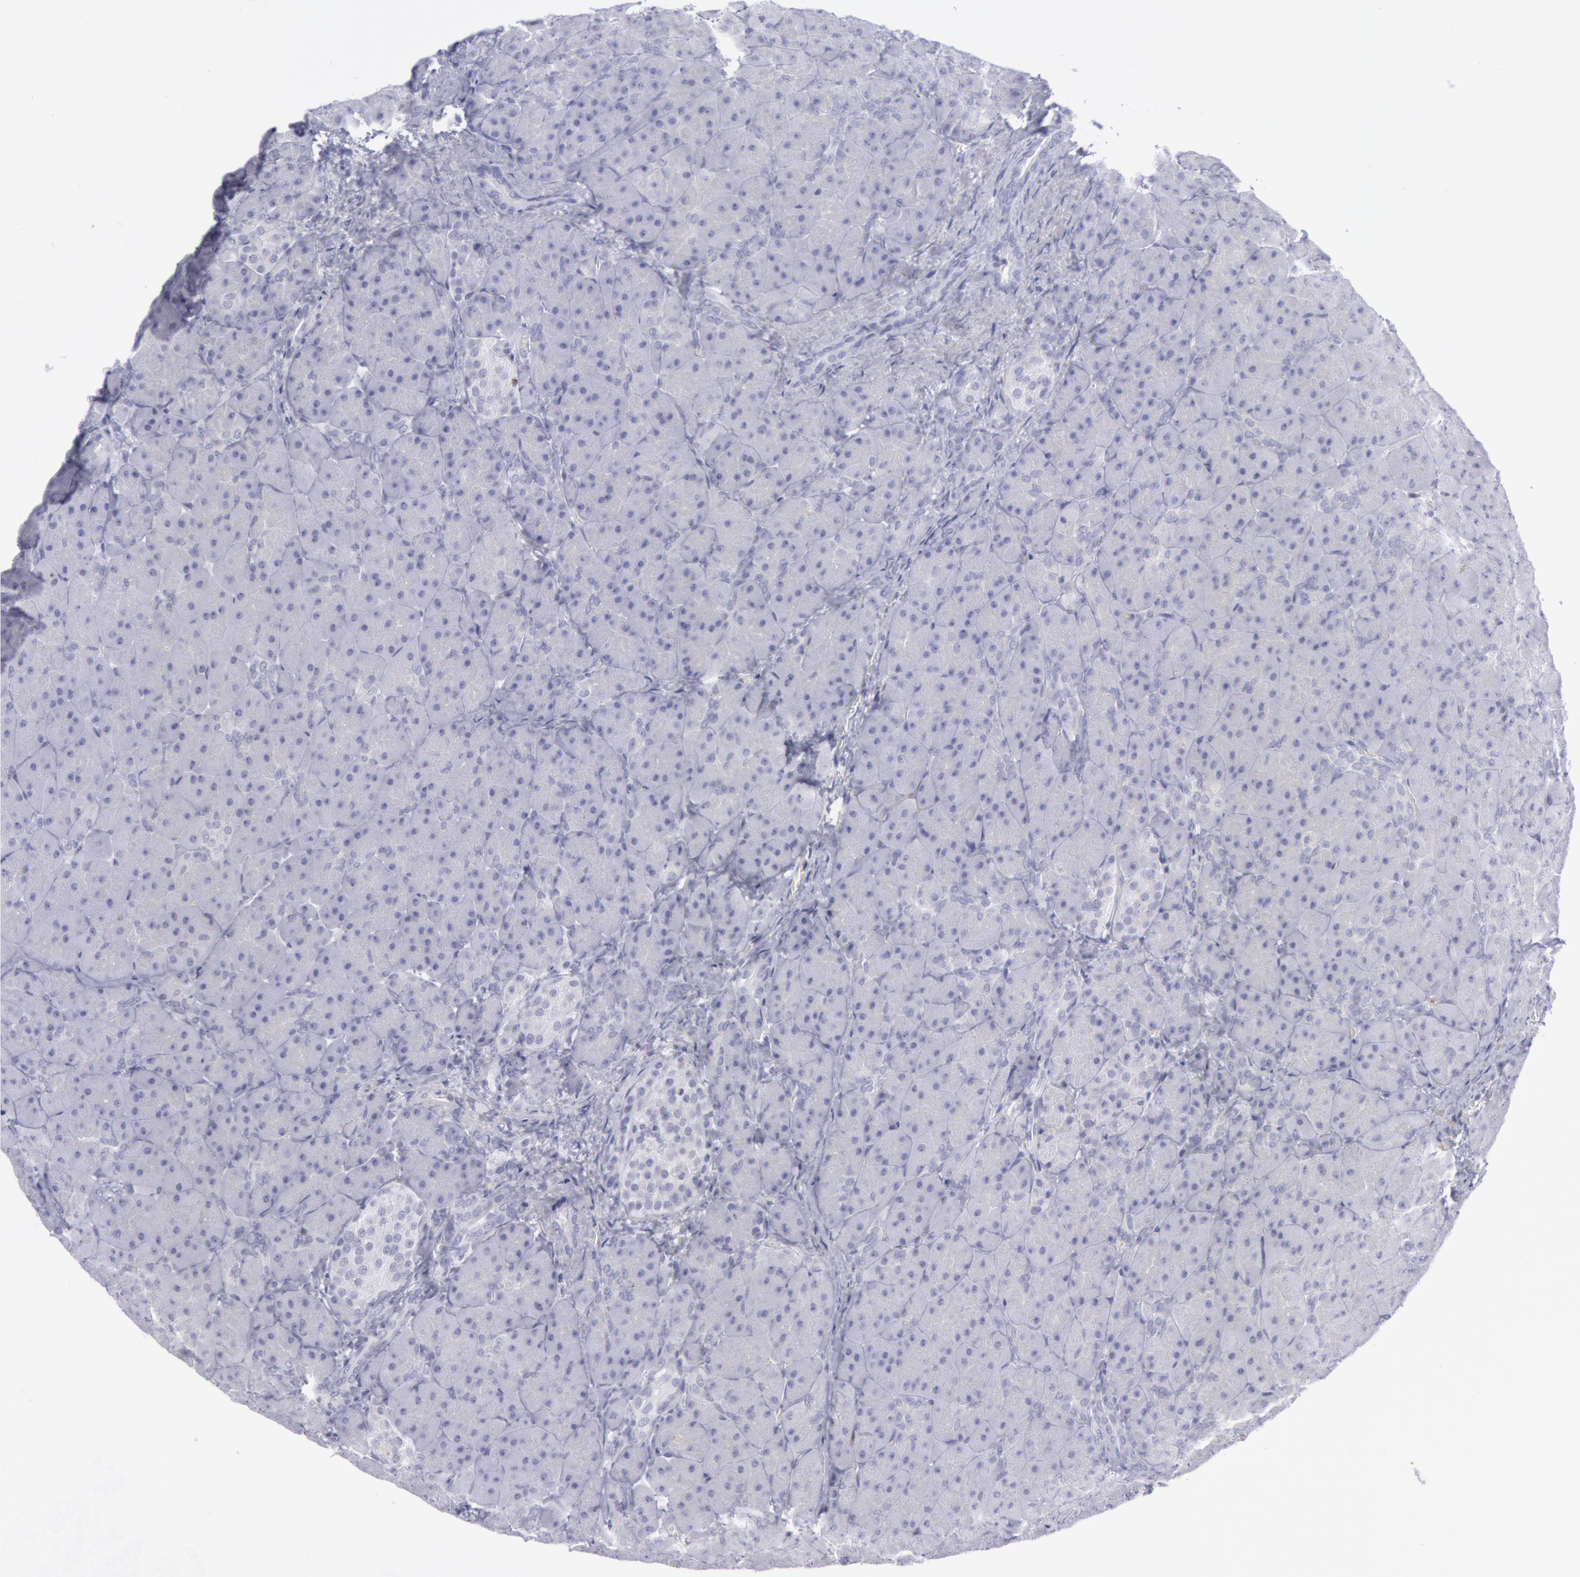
{"staining": {"intensity": "negative", "quantity": "none", "location": "none"}, "tissue": "pancreas", "cell_type": "Exocrine glandular cells", "image_type": "normal", "snomed": [{"axis": "morphology", "description": "Normal tissue, NOS"}, {"axis": "topography", "description": "Pancreas"}], "caption": "The IHC image has no significant positivity in exocrine glandular cells of pancreas. (DAB (3,3'-diaminobenzidine) IHC visualized using brightfield microscopy, high magnification).", "gene": "CDH13", "patient": {"sex": "male", "age": 66}}